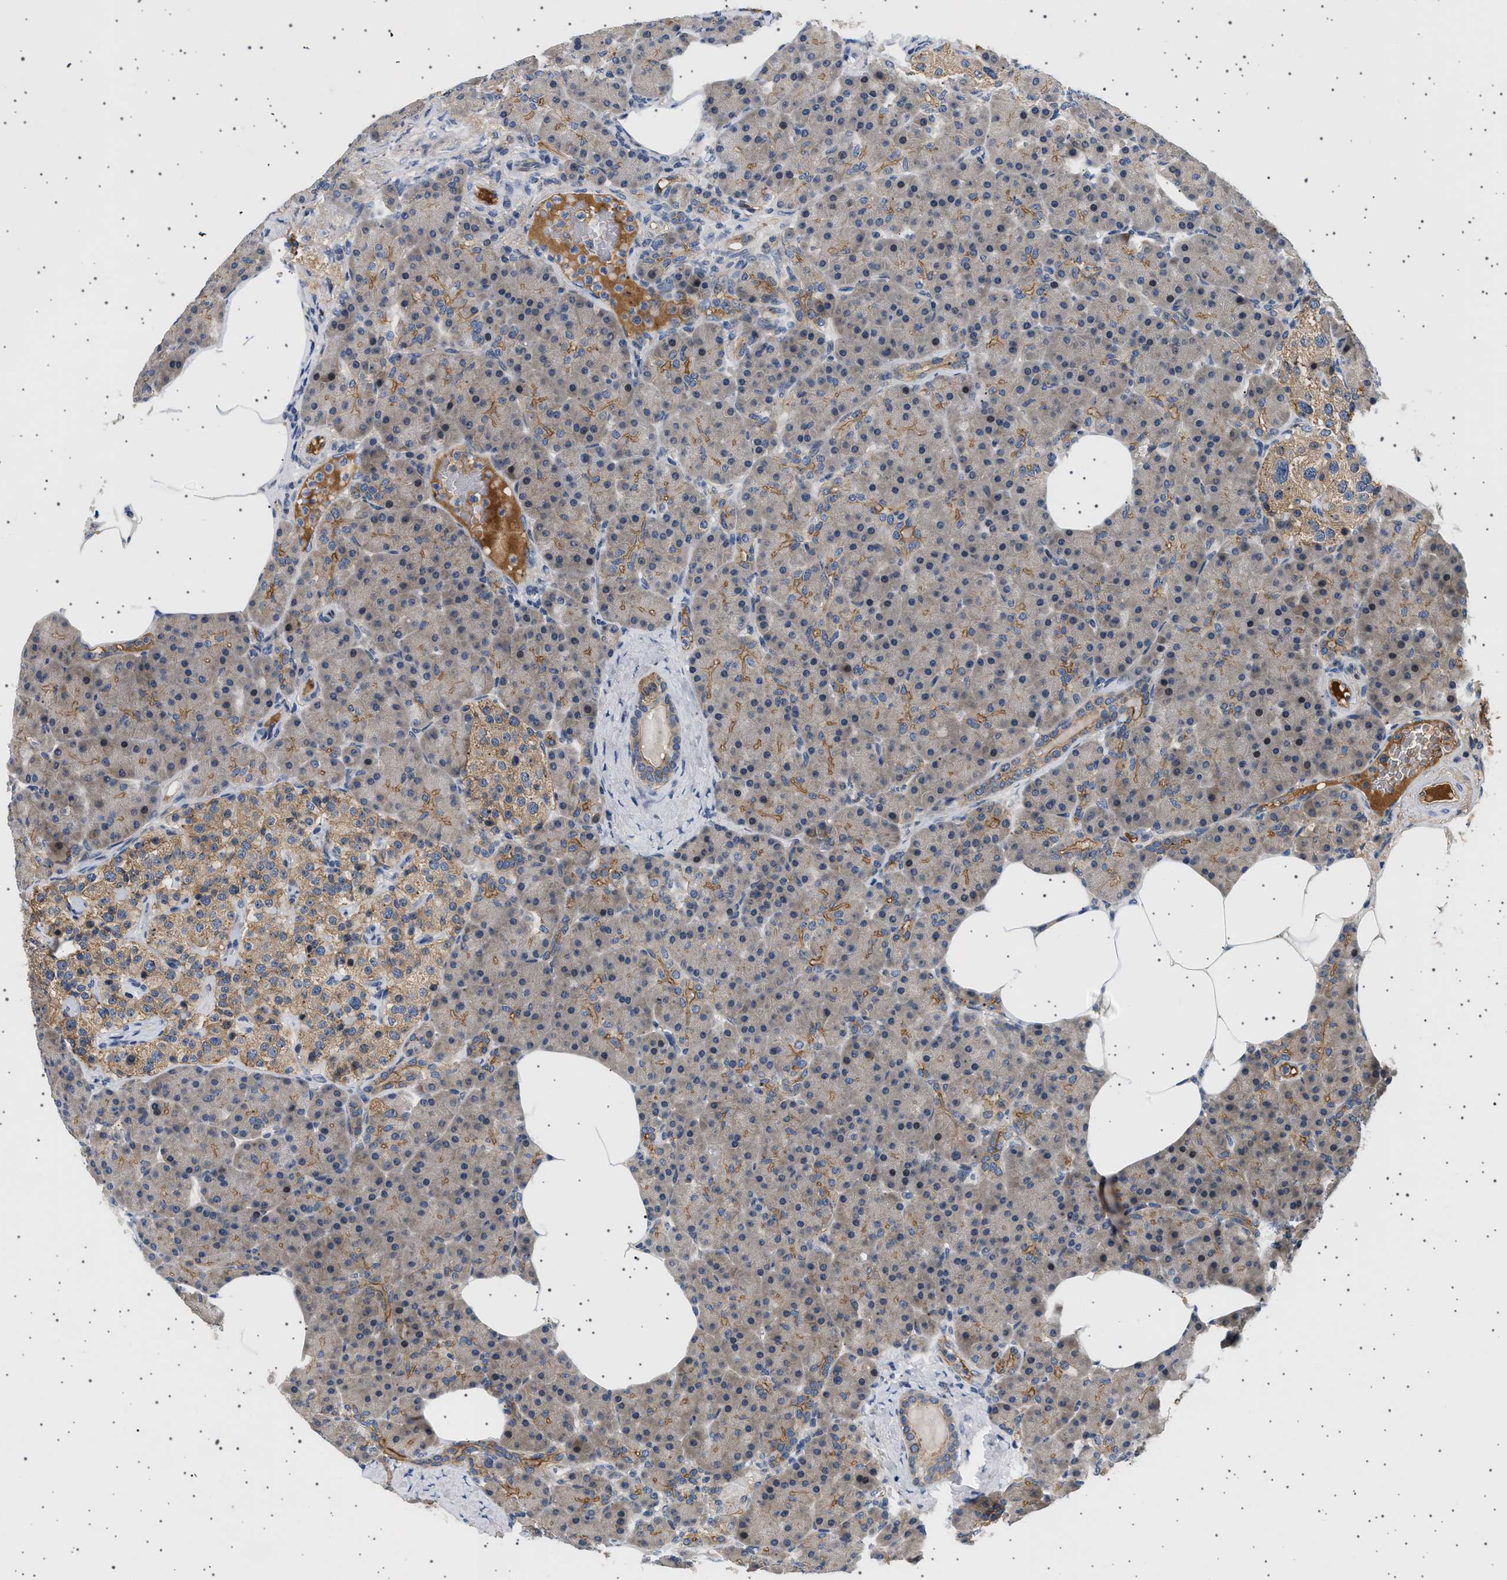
{"staining": {"intensity": "moderate", "quantity": "<25%", "location": "cytoplasmic/membranous"}, "tissue": "pancreas", "cell_type": "Exocrine glandular cells", "image_type": "normal", "snomed": [{"axis": "morphology", "description": "Normal tissue, NOS"}, {"axis": "topography", "description": "Pancreas"}], "caption": "This is a photomicrograph of IHC staining of unremarkable pancreas, which shows moderate staining in the cytoplasmic/membranous of exocrine glandular cells.", "gene": "PLPP6", "patient": {"sex": "female", "age": 70}}